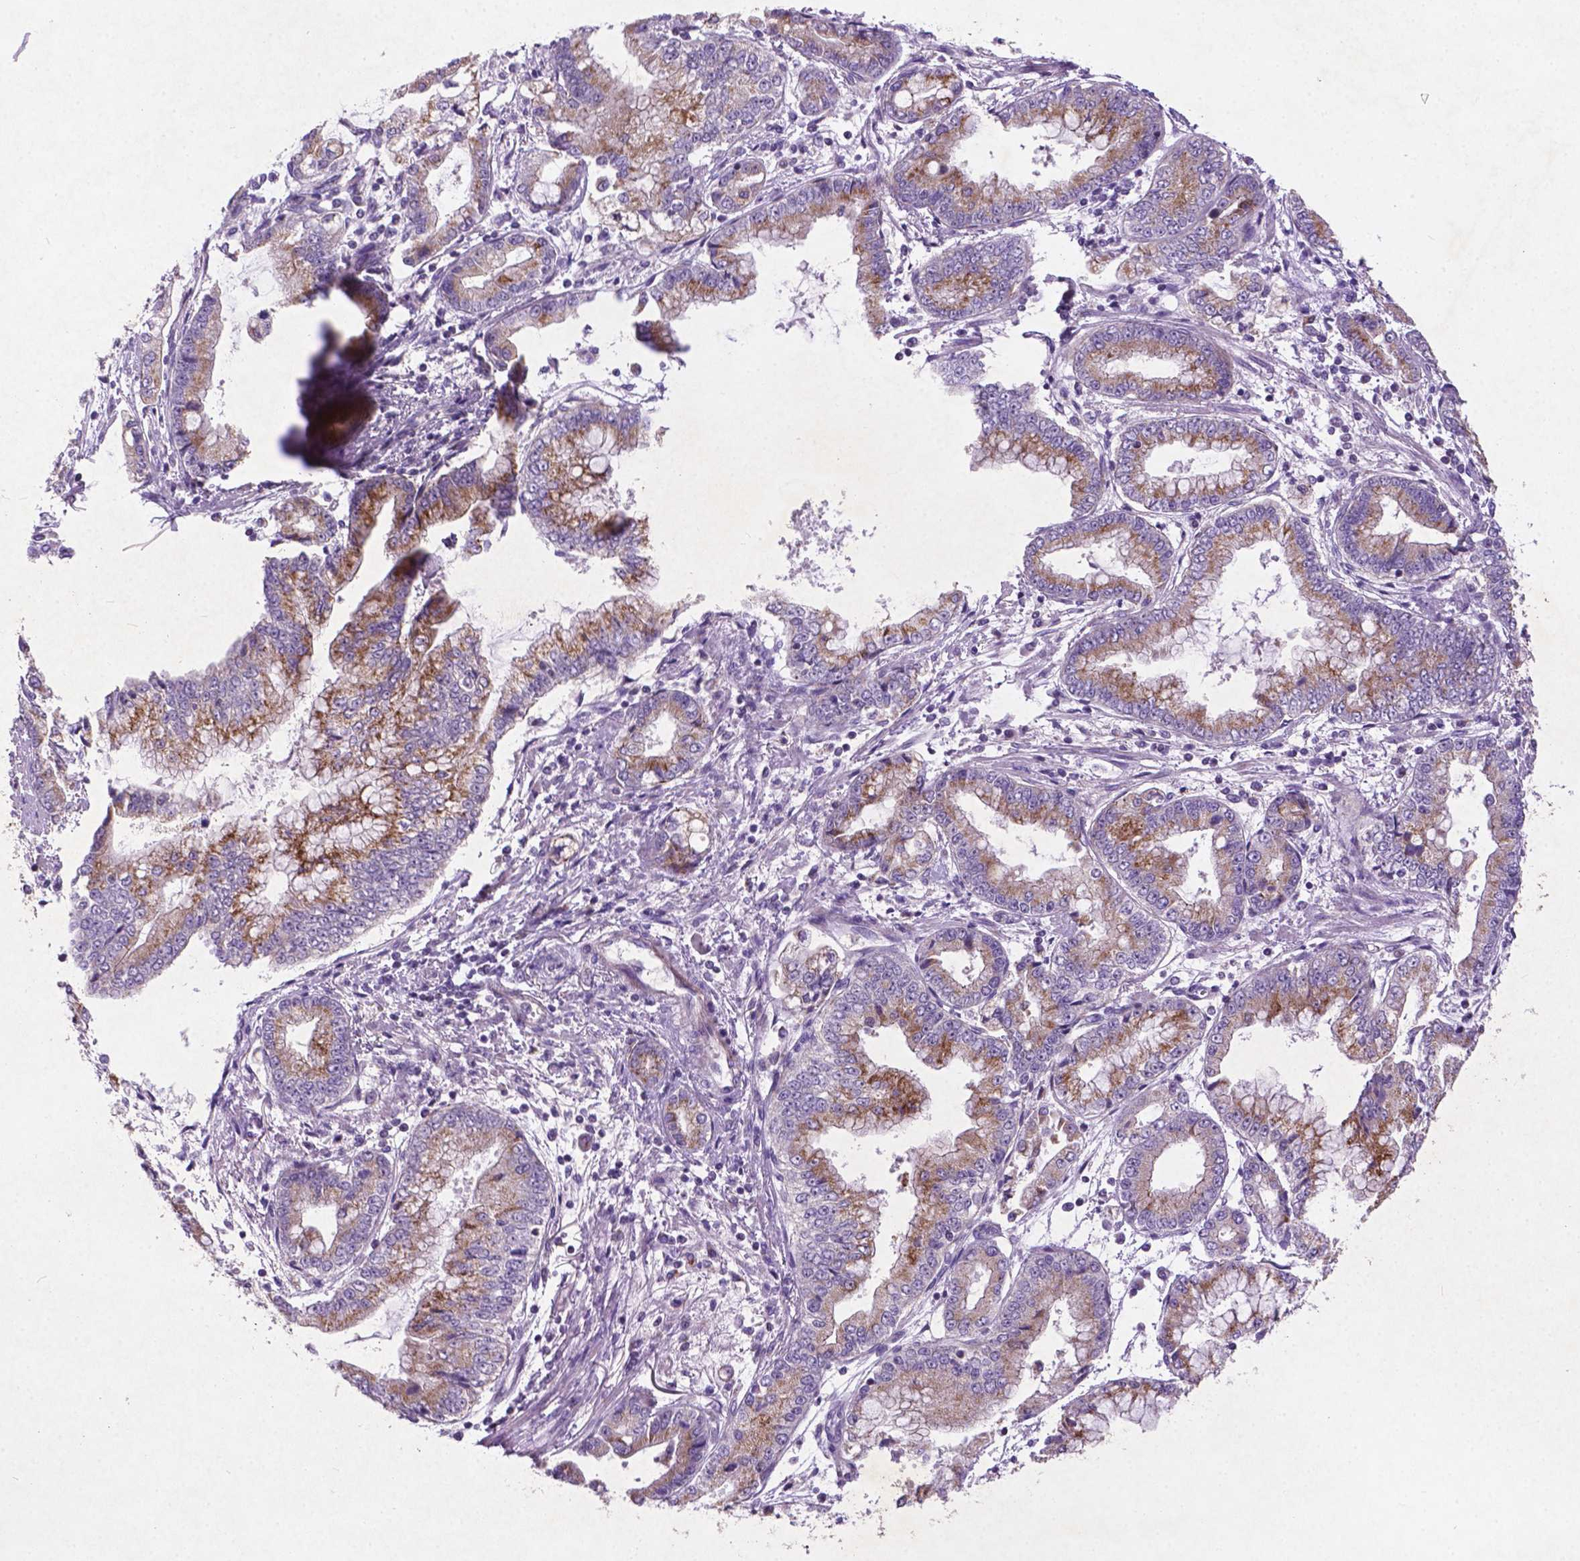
{"staining": {"intensity": "weak", "quantity": ">75%", "location": "cytoplasmic/membranous"}, "tissue": "stomach cancer", "cell_type": "Tumor cells", "image_type": "cancer", "snomed": [{"axis": "morphology", "description": "Adenocarcinoma, NOS"}, {"axis": "topography", "description": "Stomach, upper"}], "caption": "A high-resolution micrograph shows IHC staining of stomach cancer, which displays weak cytoplasmic/membranous staining in about >75% of tumor cells.", "gene": "ATG4D", "patient": {"sex": "female", "age": 74}}